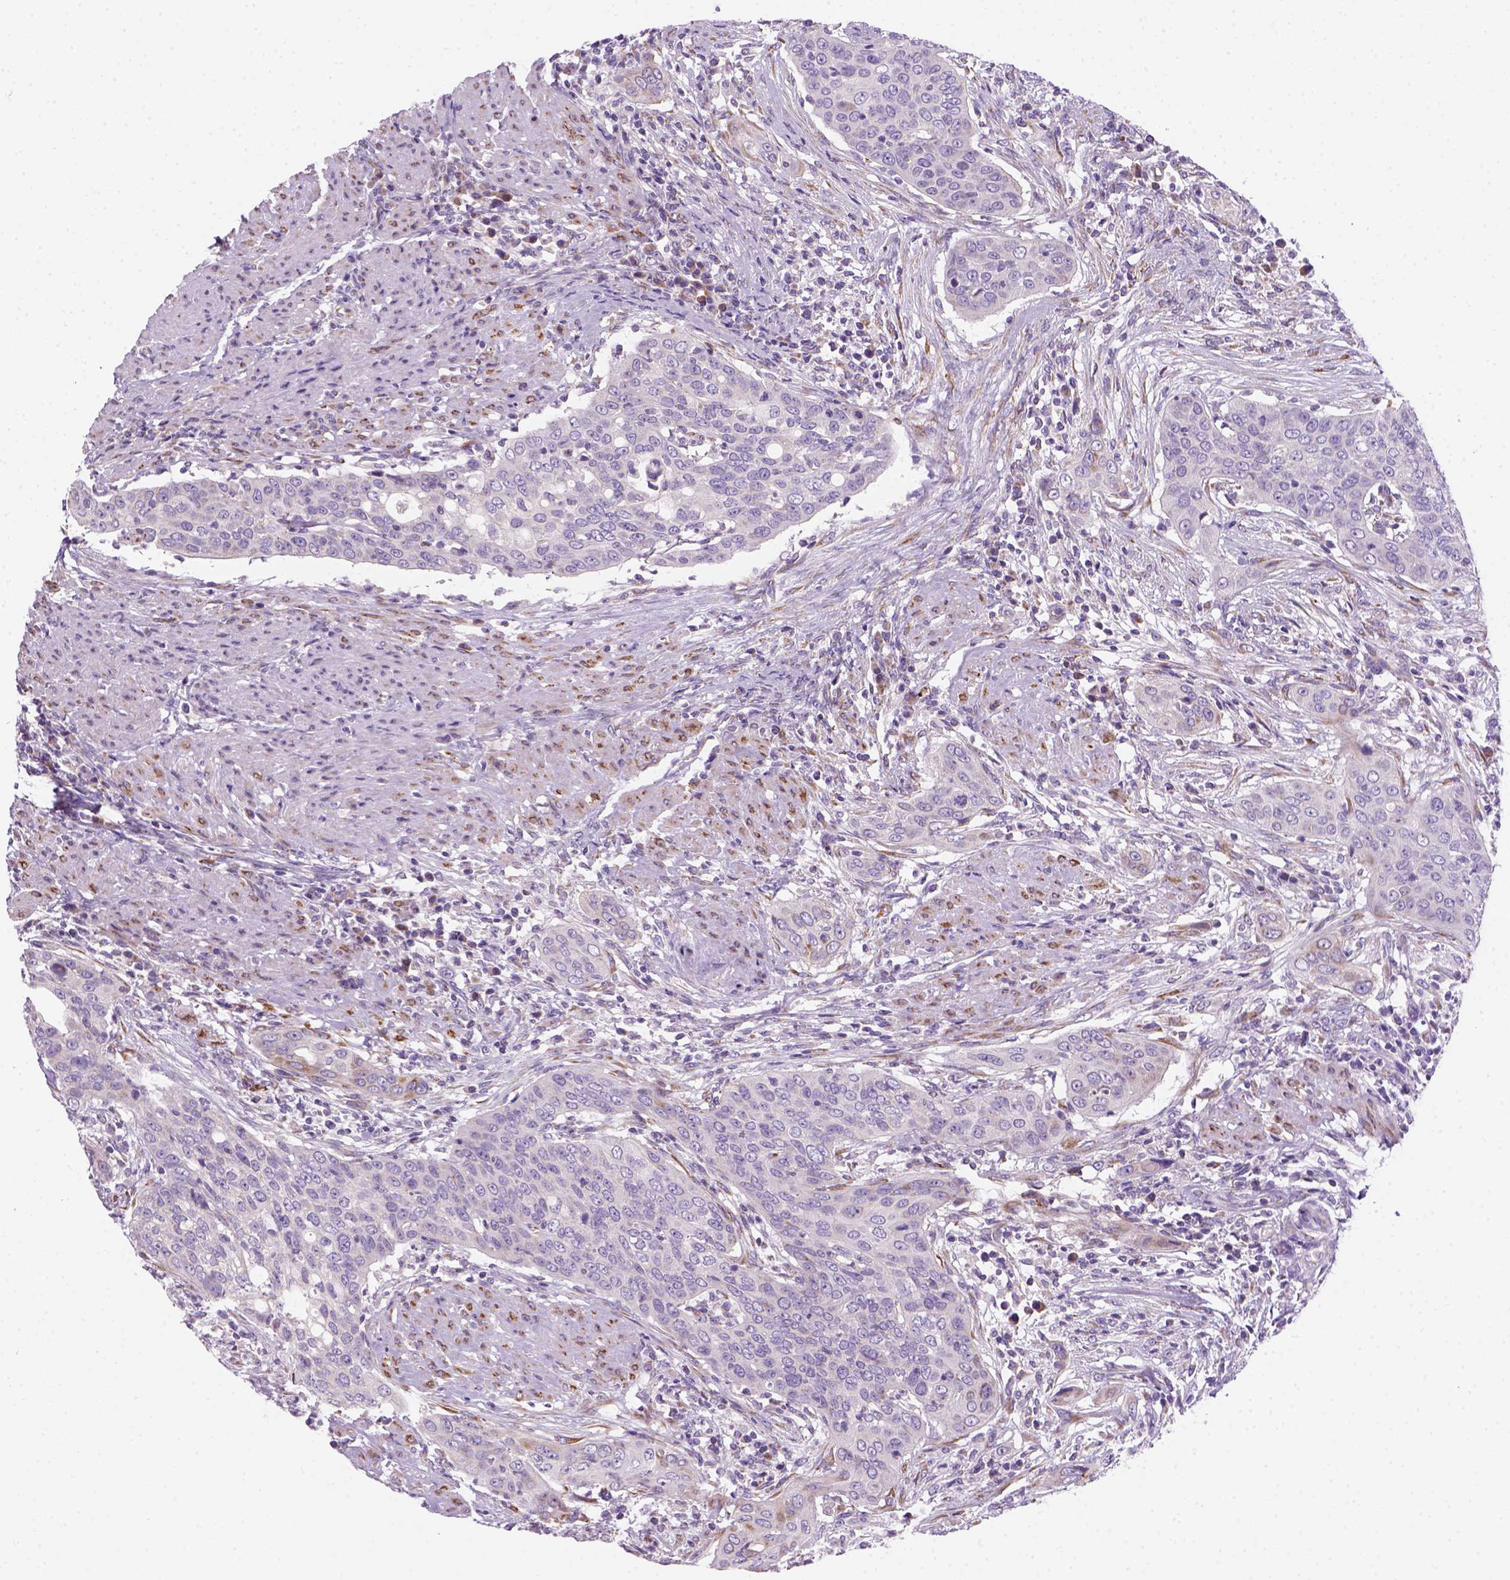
{"staining": {"intensity": "negative", "quantity": "none", "location": "none"}, "tissue": "urothelial cancer", "cell_type": "Tumor cells", "image_type": "cancer", "snomed": [{"axis": "morphology", "description": "Urothelial carcinoma, High grade"}, {"axis": "topography", "description": "Urinary bladder"}], "caption": "Protein analysis of high-grade urothelial carcinoma exhibits no significant staining in tumor cells.", "gene": "CES2", "patient": {"sex": "male", "age": 82}}